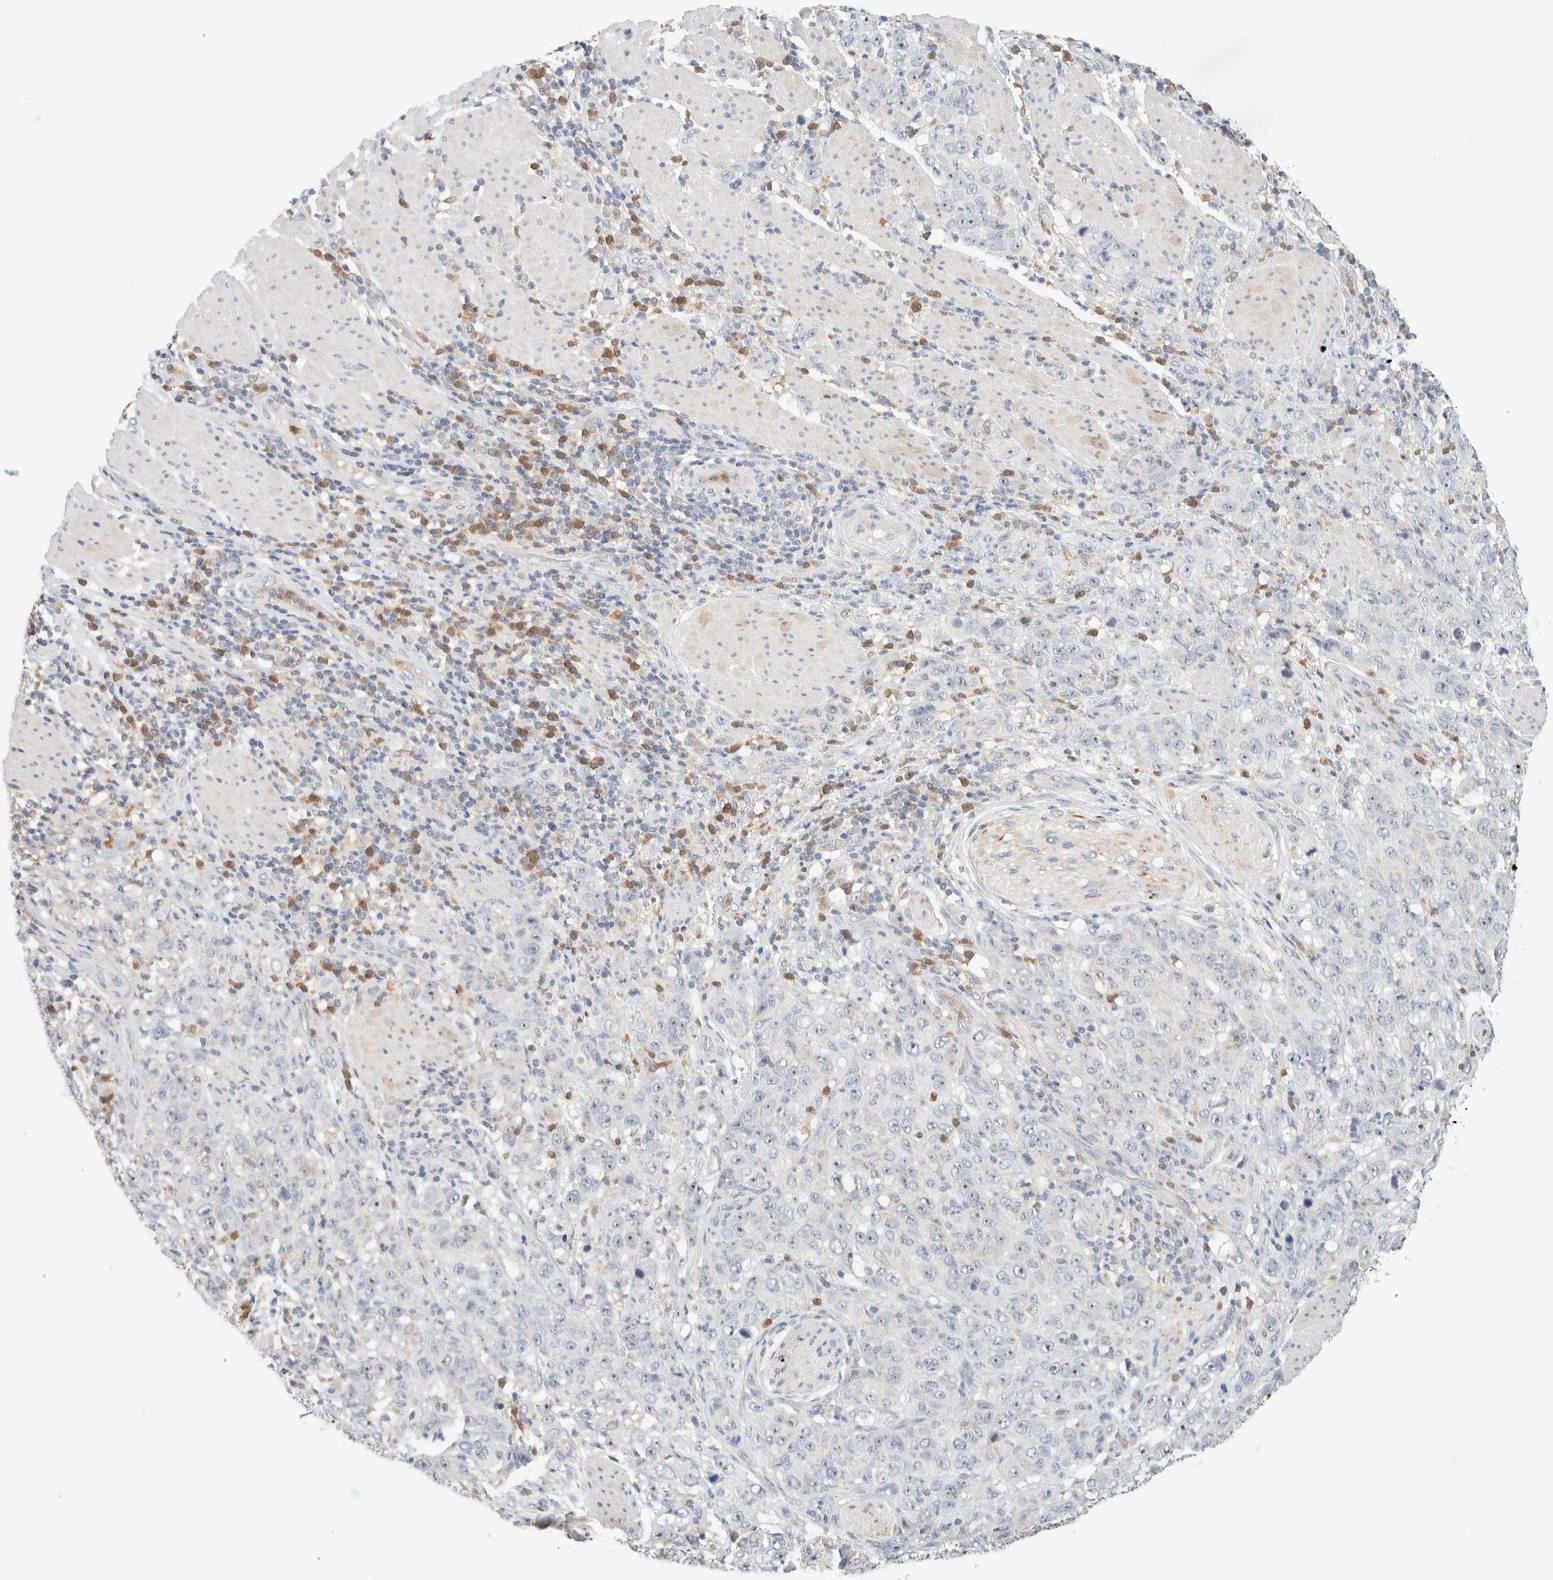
{"staining": {"intensity": "negative", "quantity": "none", "location": "none"}, "tissue": "stomach cancer", "cell_type": "Tumor cells", "image_type": "cancer", "snomed": [{"axis": "morphology", "description": "Adenocarcinoma, NOS"}, {"axis": "topography", "description": "Stomach"}], "caption": "IHC of human adenocarcinoma (stomach) demonstrates no staining in tumor cells.", "gene": "HDHD3", "patient": {"sex": "male", "age": 48}}